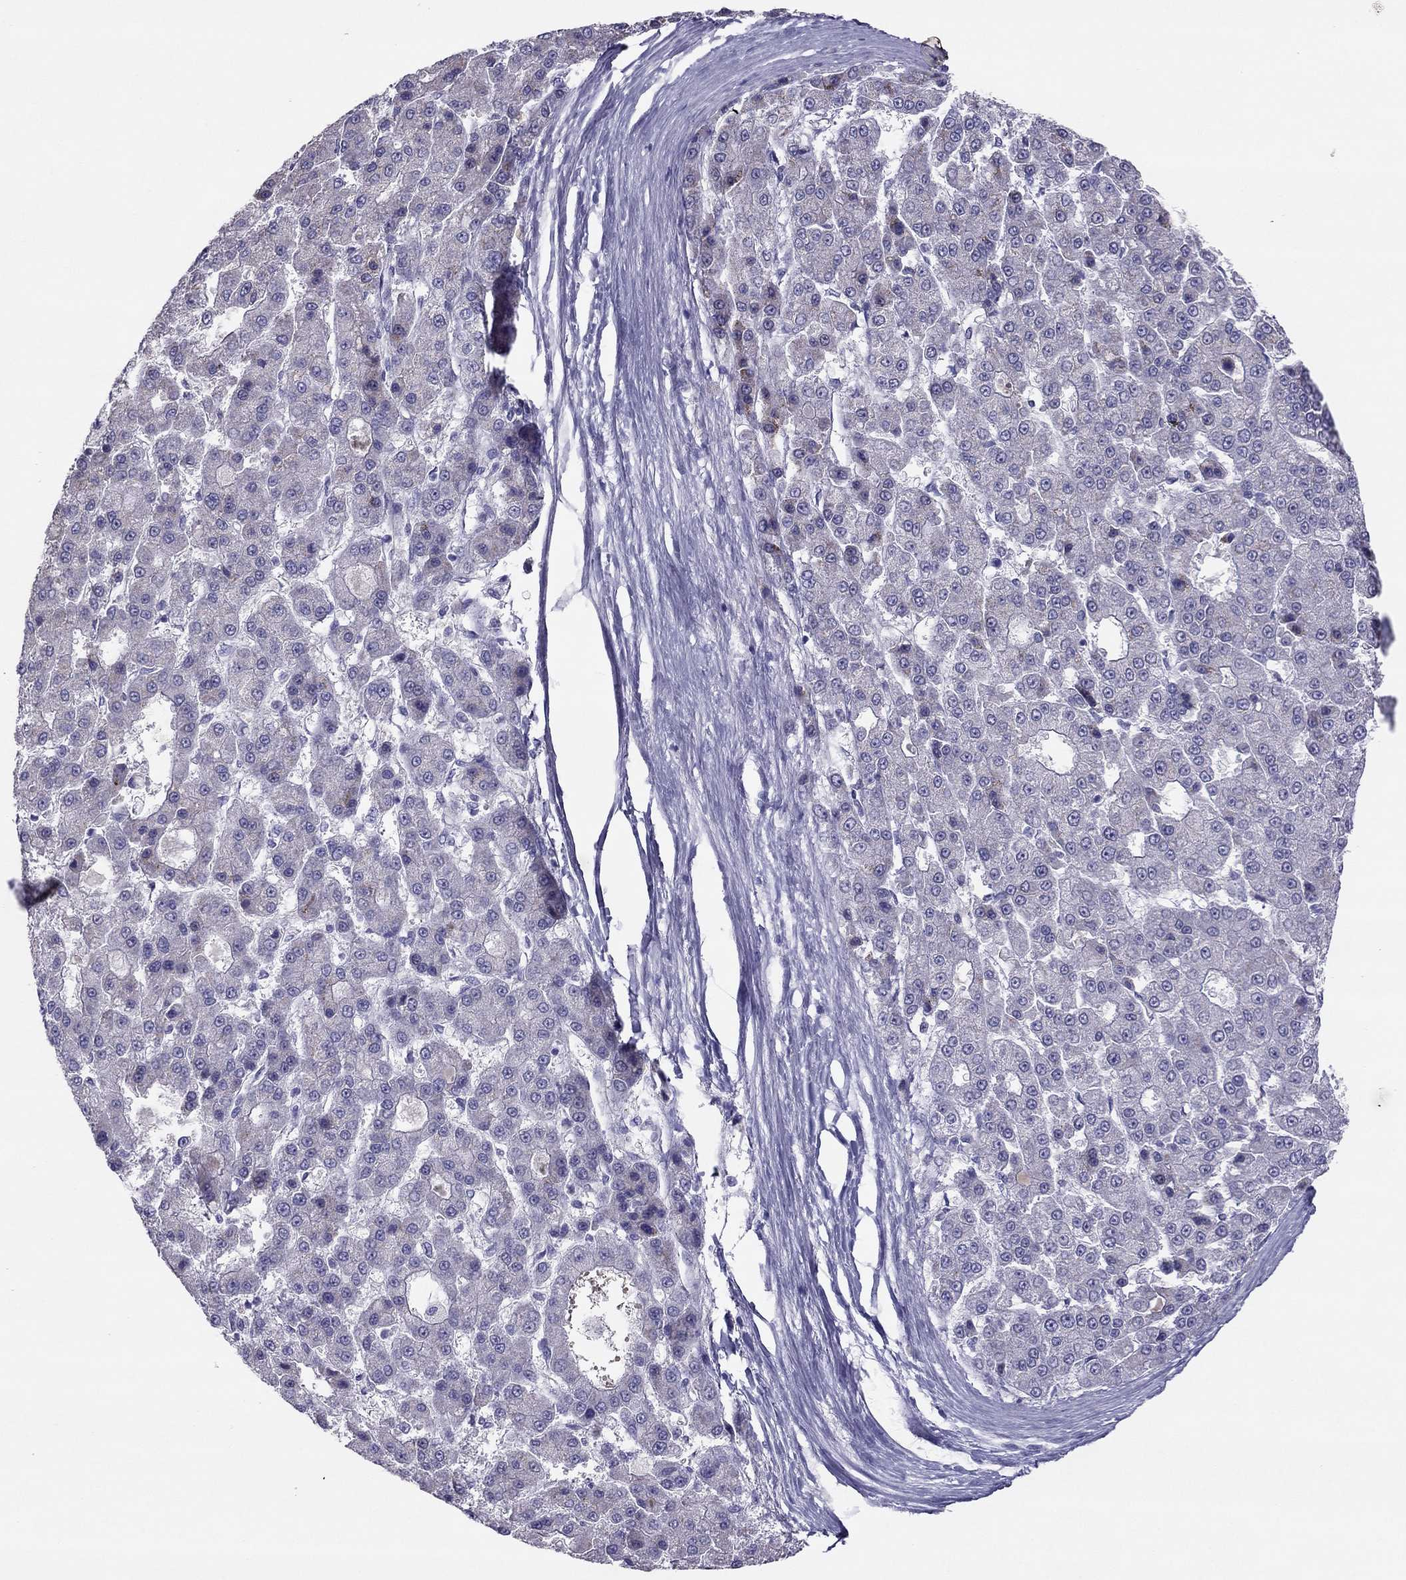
{"staining": {"intensity": "negative", "quantity": "none", "location": "none"}, "tissue": "liver cancer", "cell_type": "Tumor cells", "image_type": "cancer", "snomed": [{"axis": "morphology", "description": "Carcinoma, Hepatocellular, NOS"}, {"axis": "topography", "description": "Liver"}], "caption": "The immunohistochemistry image has no significant expression in tumor cells of liver cancer tissue.", "gene": "MAEL", "patient": {"sex": "male", "age": 70}}